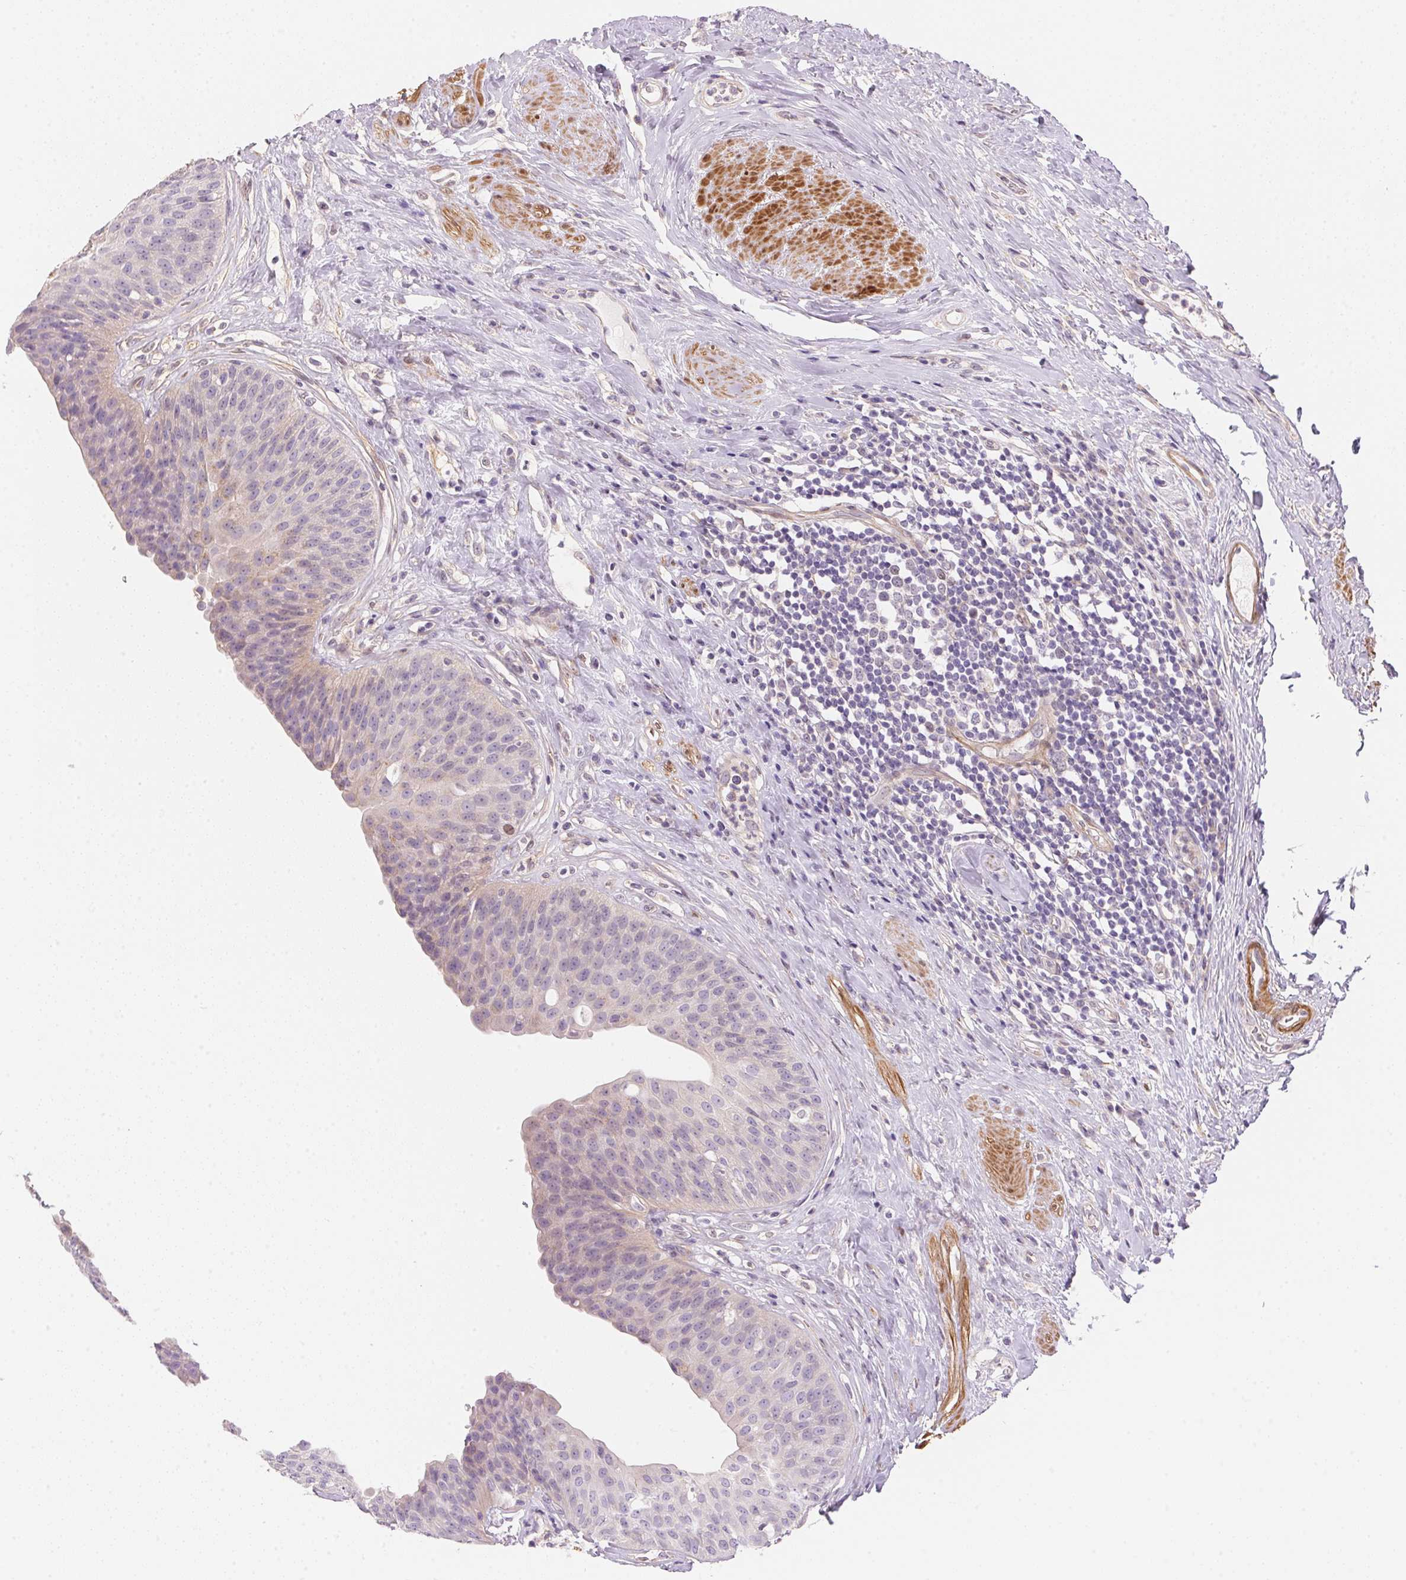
{"staining": {"intensity": "weak", "quantity": "<25%", "location": "nuclear"}, "tissue": "urinary bladder", "cell_type": "Urothelial cells", "image_type": "normal", "snomed": [{"axis": "morphology", "description": "Normal tissue, NOS"}, {"axis": "topography", "description": "Urinary bladder"}], "caption": "Urothelial cells are negative for brown protein staining in normal urinary bladder. (DAB immunohistochemistry (IHC) with hematoxylin counter stain).", "gene": "SMTN", "patient": {"sex": "female", "age": 56}}